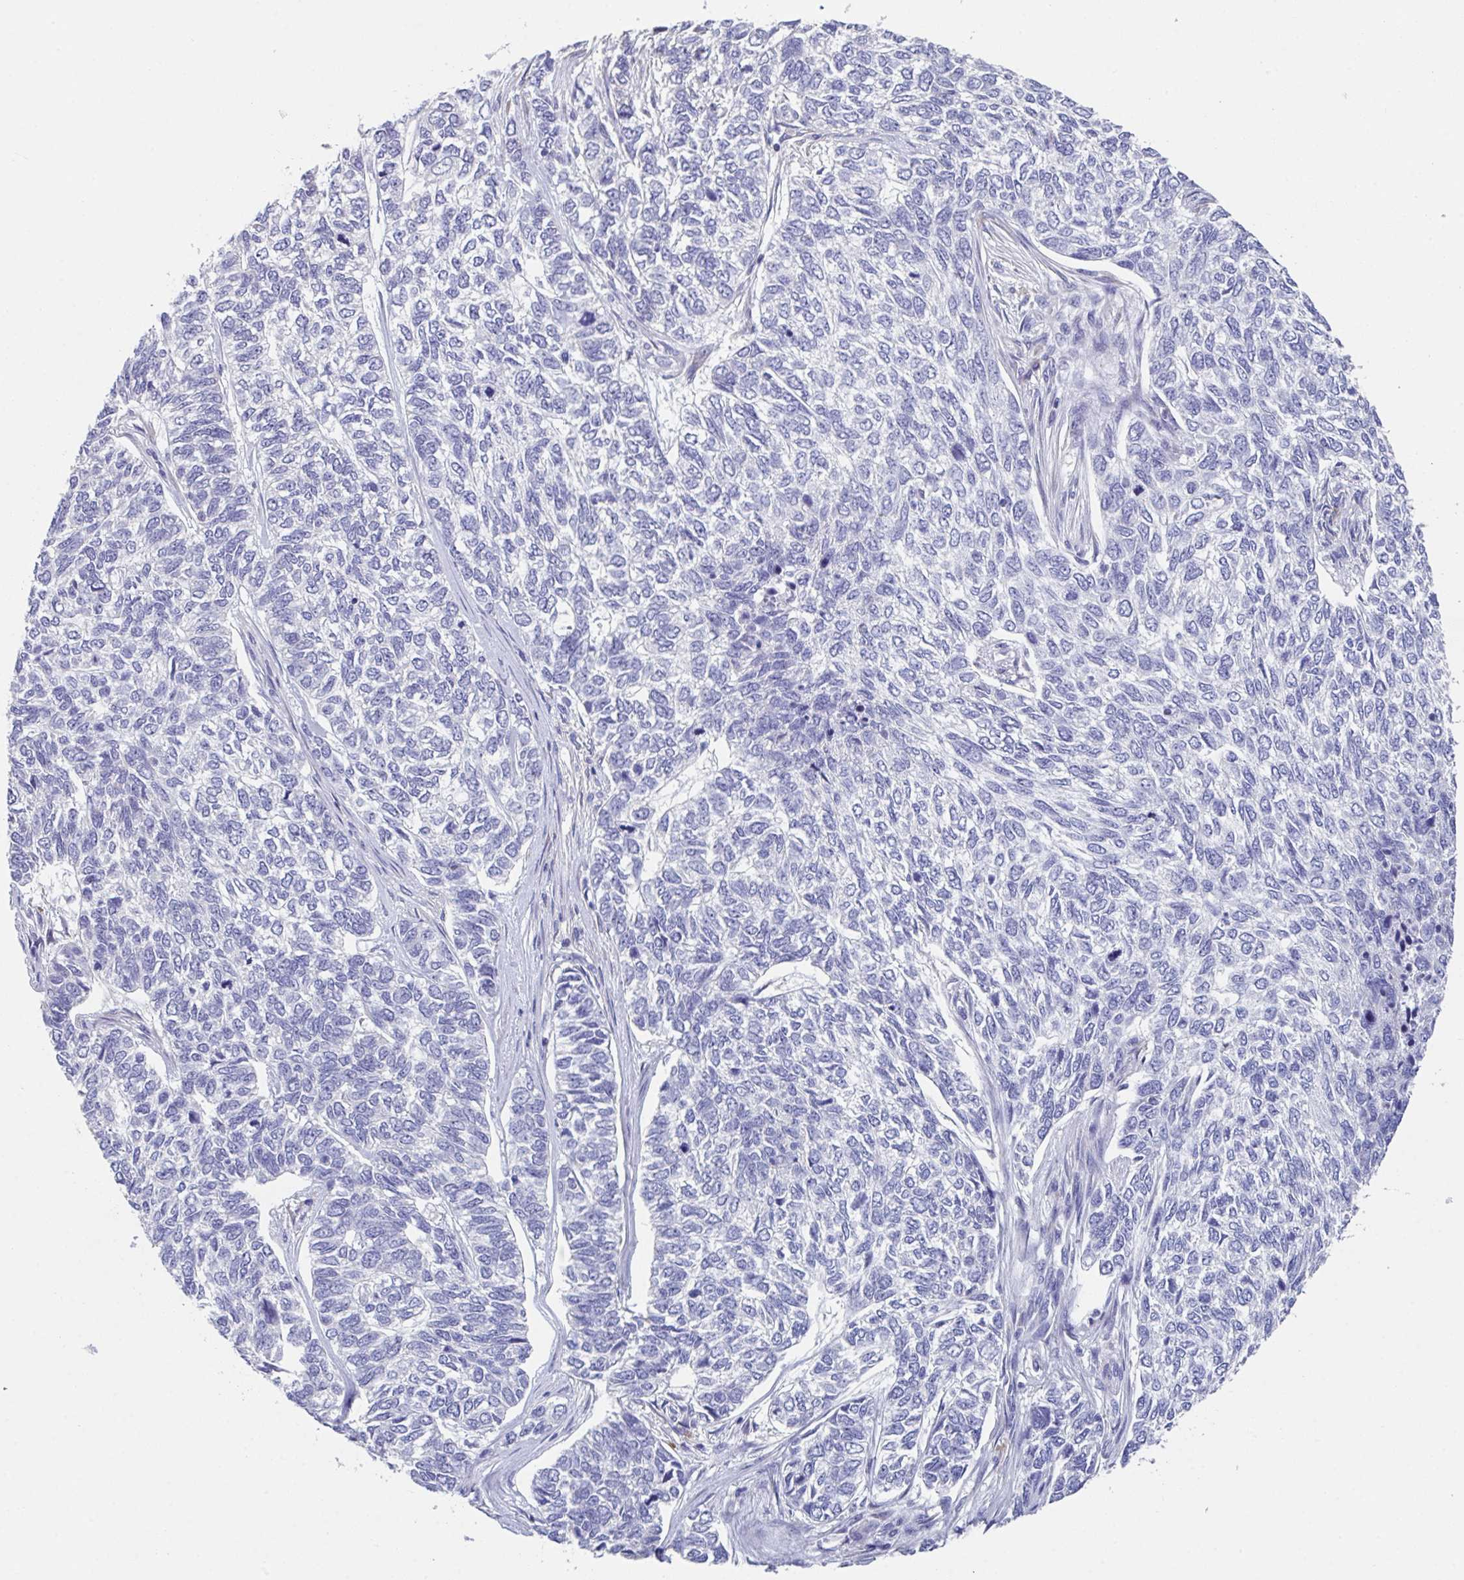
{"staining": {"intensity": "negative", "quantity": "none", "location": "none"}, "tissue": "skin cancer", "cell_type": "Tumor cells", "image_type": "cancer", "snomed": [{"axis": "morphology", "description": "Basal cell carcinoma"}, {"axis": "topography", "description": "Skin"}], "caption": "Immunohistochemistry photomicrograph of basal cell carcinoma (skin) stained for a protein (brown), which shows no positivity in tumor cells.", "gene": "LRRC58", "patient": {"sex": "female", "age": 65}}